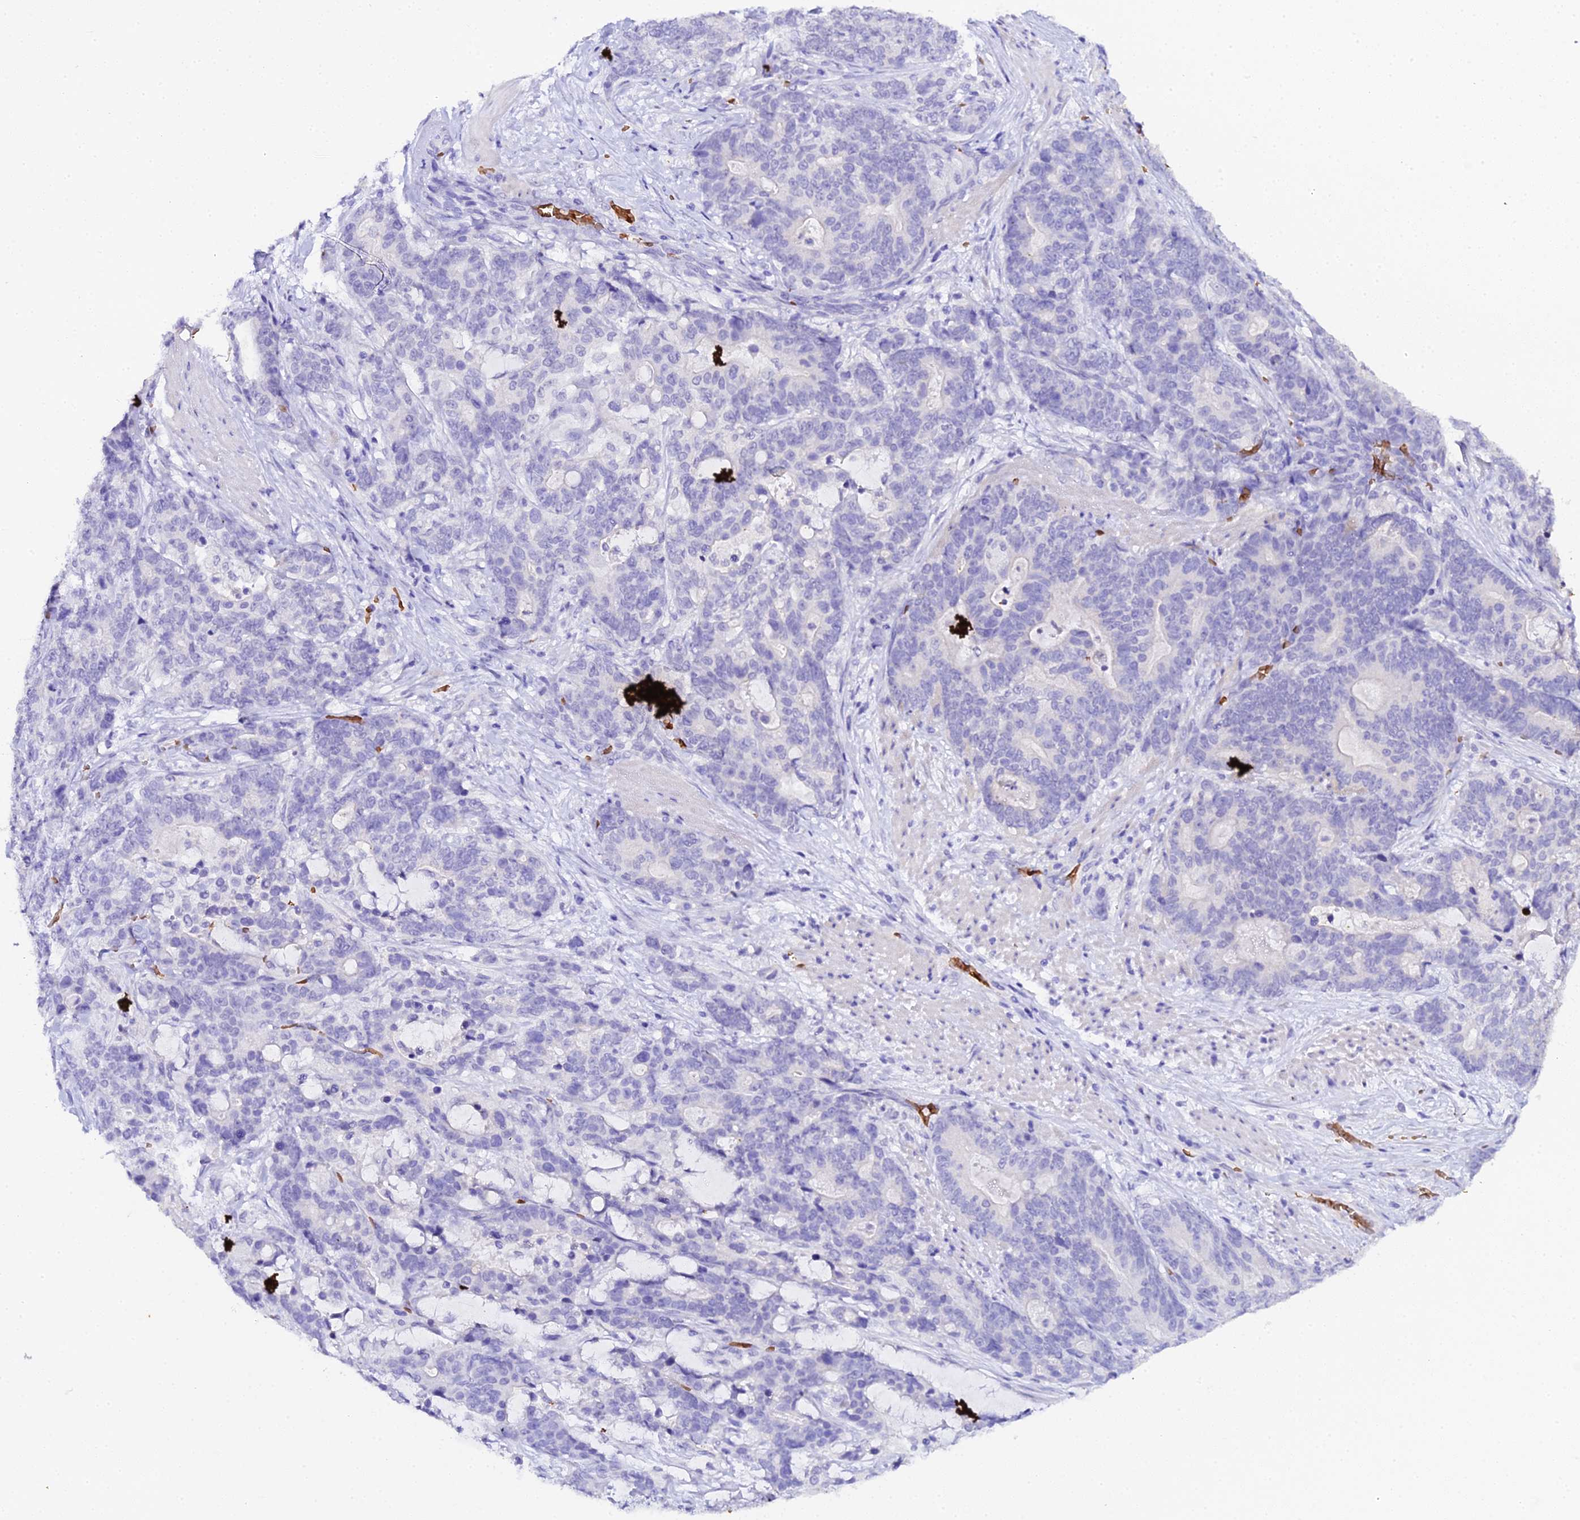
{"staining": {"intensity": "negative", "quantity": "none", "location": "none"}, "tissue": "stomach cancer", "cell_type": "Tumor cells", "image_type": "cancer", "snomed": [{"axis": "morphology", "description": "Adenocarcinoma, NOS"}, {"axis": "topography", "description": "Stomach"}], "caption": "High magnification brightfield microscopy of stomach cancer (adenocarcinoma) stained with DAB (brown) and counterstained with hematoxylin (blue): tumor cells show no significant expression. Nuclei are stained in blue.", "gene": "CFAP45", "patient": {"sex": "female", "age": 76}}